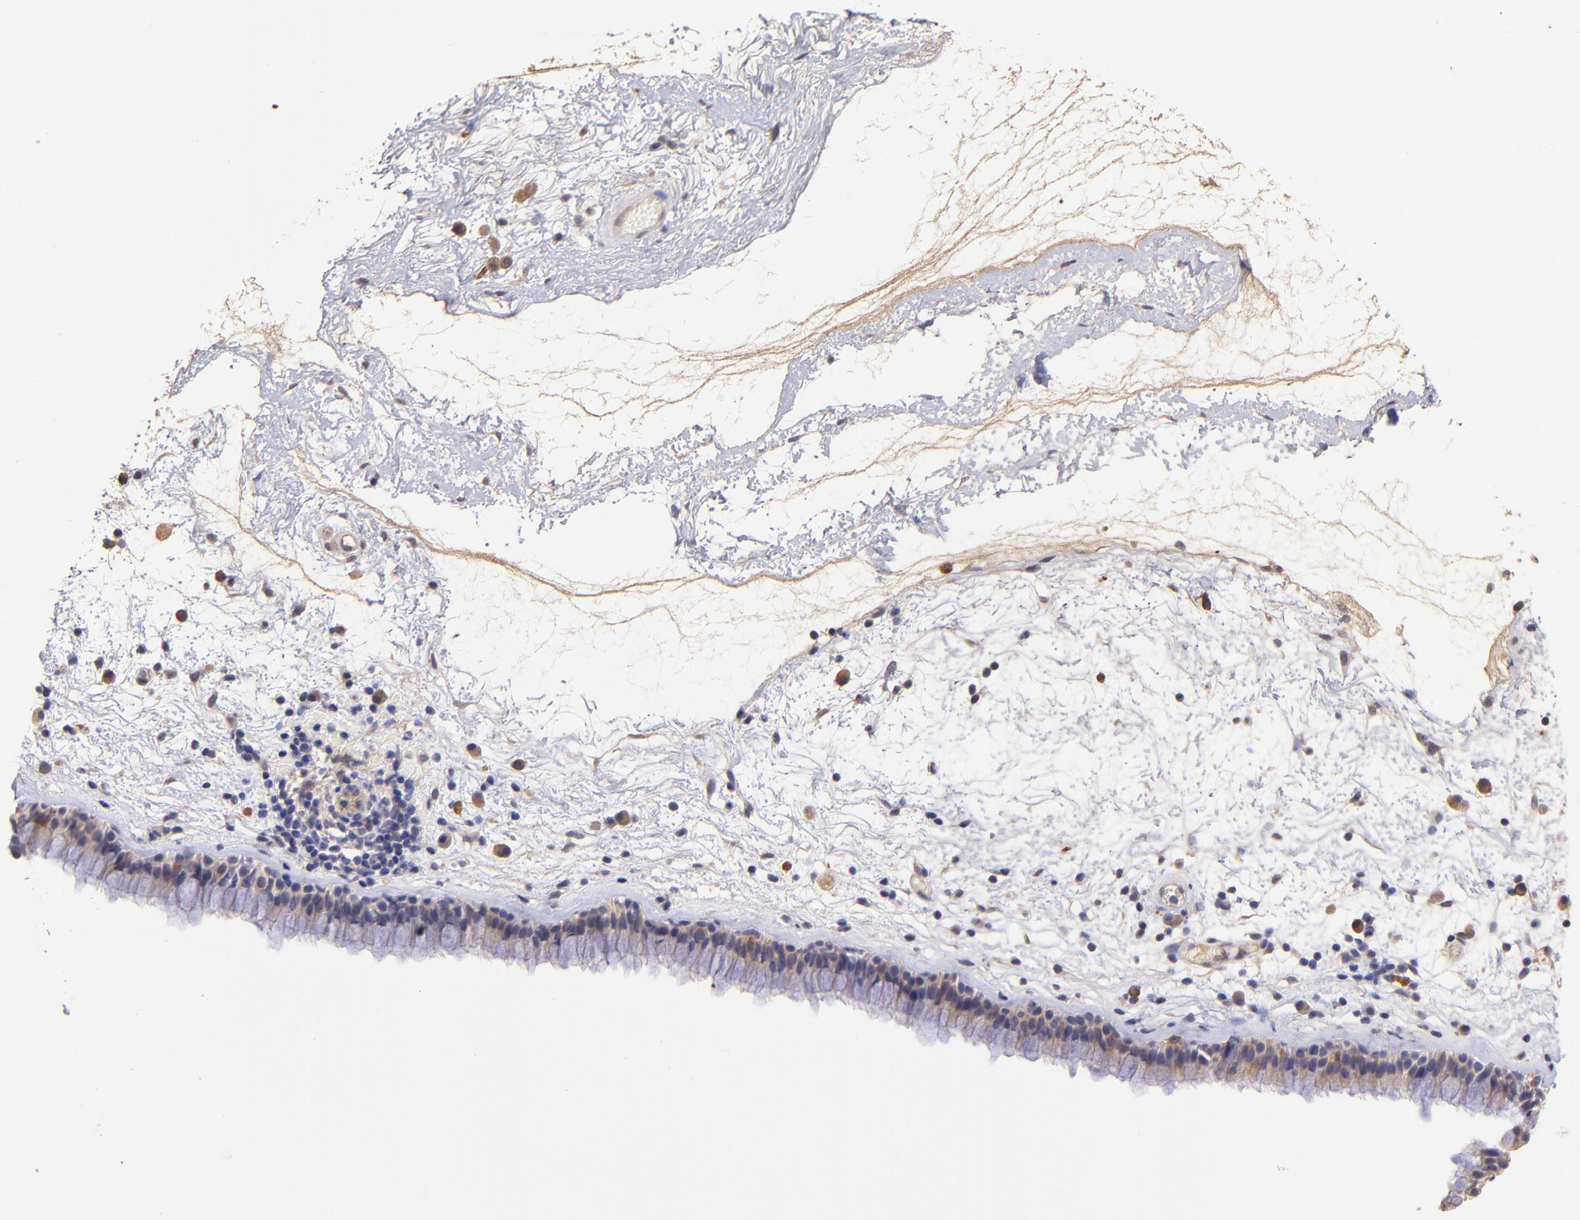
{"staining": {"intensity": "negative", "quantity": "none", "location": "none"}, "tissue": "nasopharynx", "cell_type": "Respiratory epithelial cells", "image_type": "normal", "snomed": [{"axis": "morphology", "description": "Normal tissue, NOS"}, {"axis": "morphology", "description": "Inflammation, NOS"}, {"axis": "topography", "description": "Nasopharynx"}], "caption": "Respiratory epithelial cells show no significant protein positivity in unremarkable nasopharynx. Brightfield microscopy of IHC stained with DAB (brown) and hematoxylin (blue), captured at high magnification.", "gene": "RNASEL", "patient": {"sex": "male", "age": 48}}